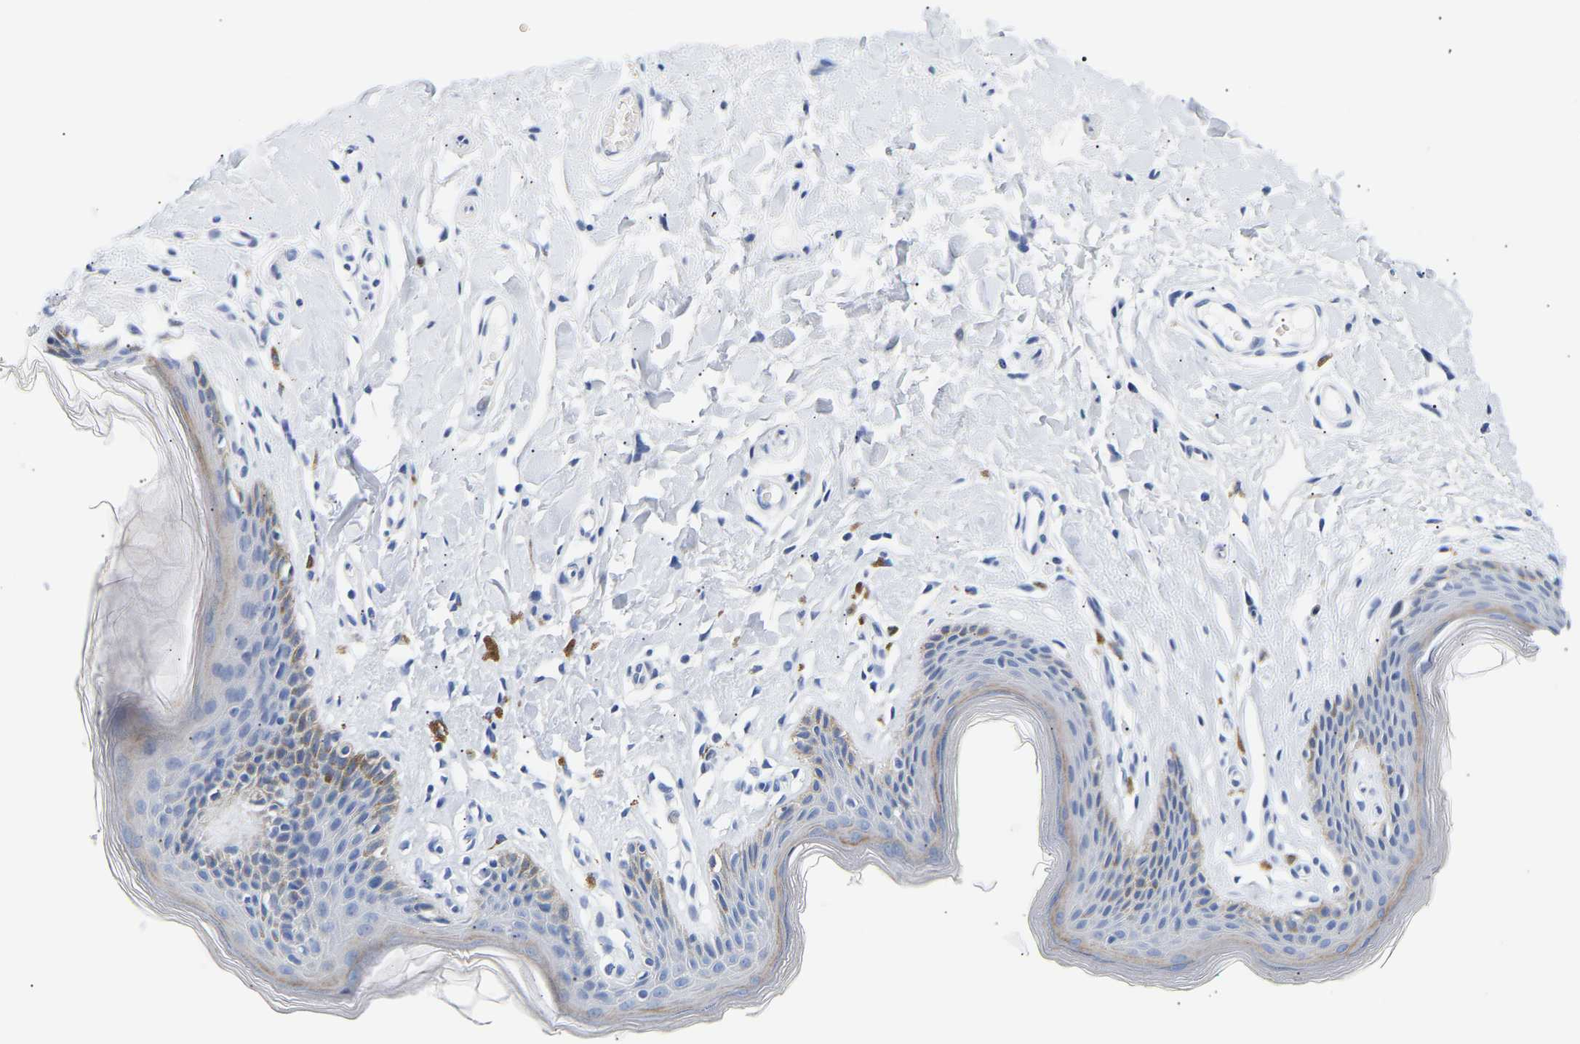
{"staining": {"intensity": "moderate", "quantity": "<25%", "location": "cytoplasmic/membranous"}, "tissue": "skin", "cell_type": "Epidermal cells", "image_type": "normal", "snomed": [{"axis": "morphology", "description": "Normal tissue, NOS"}, {"axis": "topography", "description": "Vulva"}], "caption": "A low amount of moderate cytoplasmic/membranous expression is present in approximately <25% of epidermal cells in normal skin. The staining was performed using DAB to visualize the protein expression in brown, while the nuclei were stained in blue with hematoxylin (Magnification: 20x).", "gene": "SPINK2", "patient": {"sex": "female", "age": 66}}